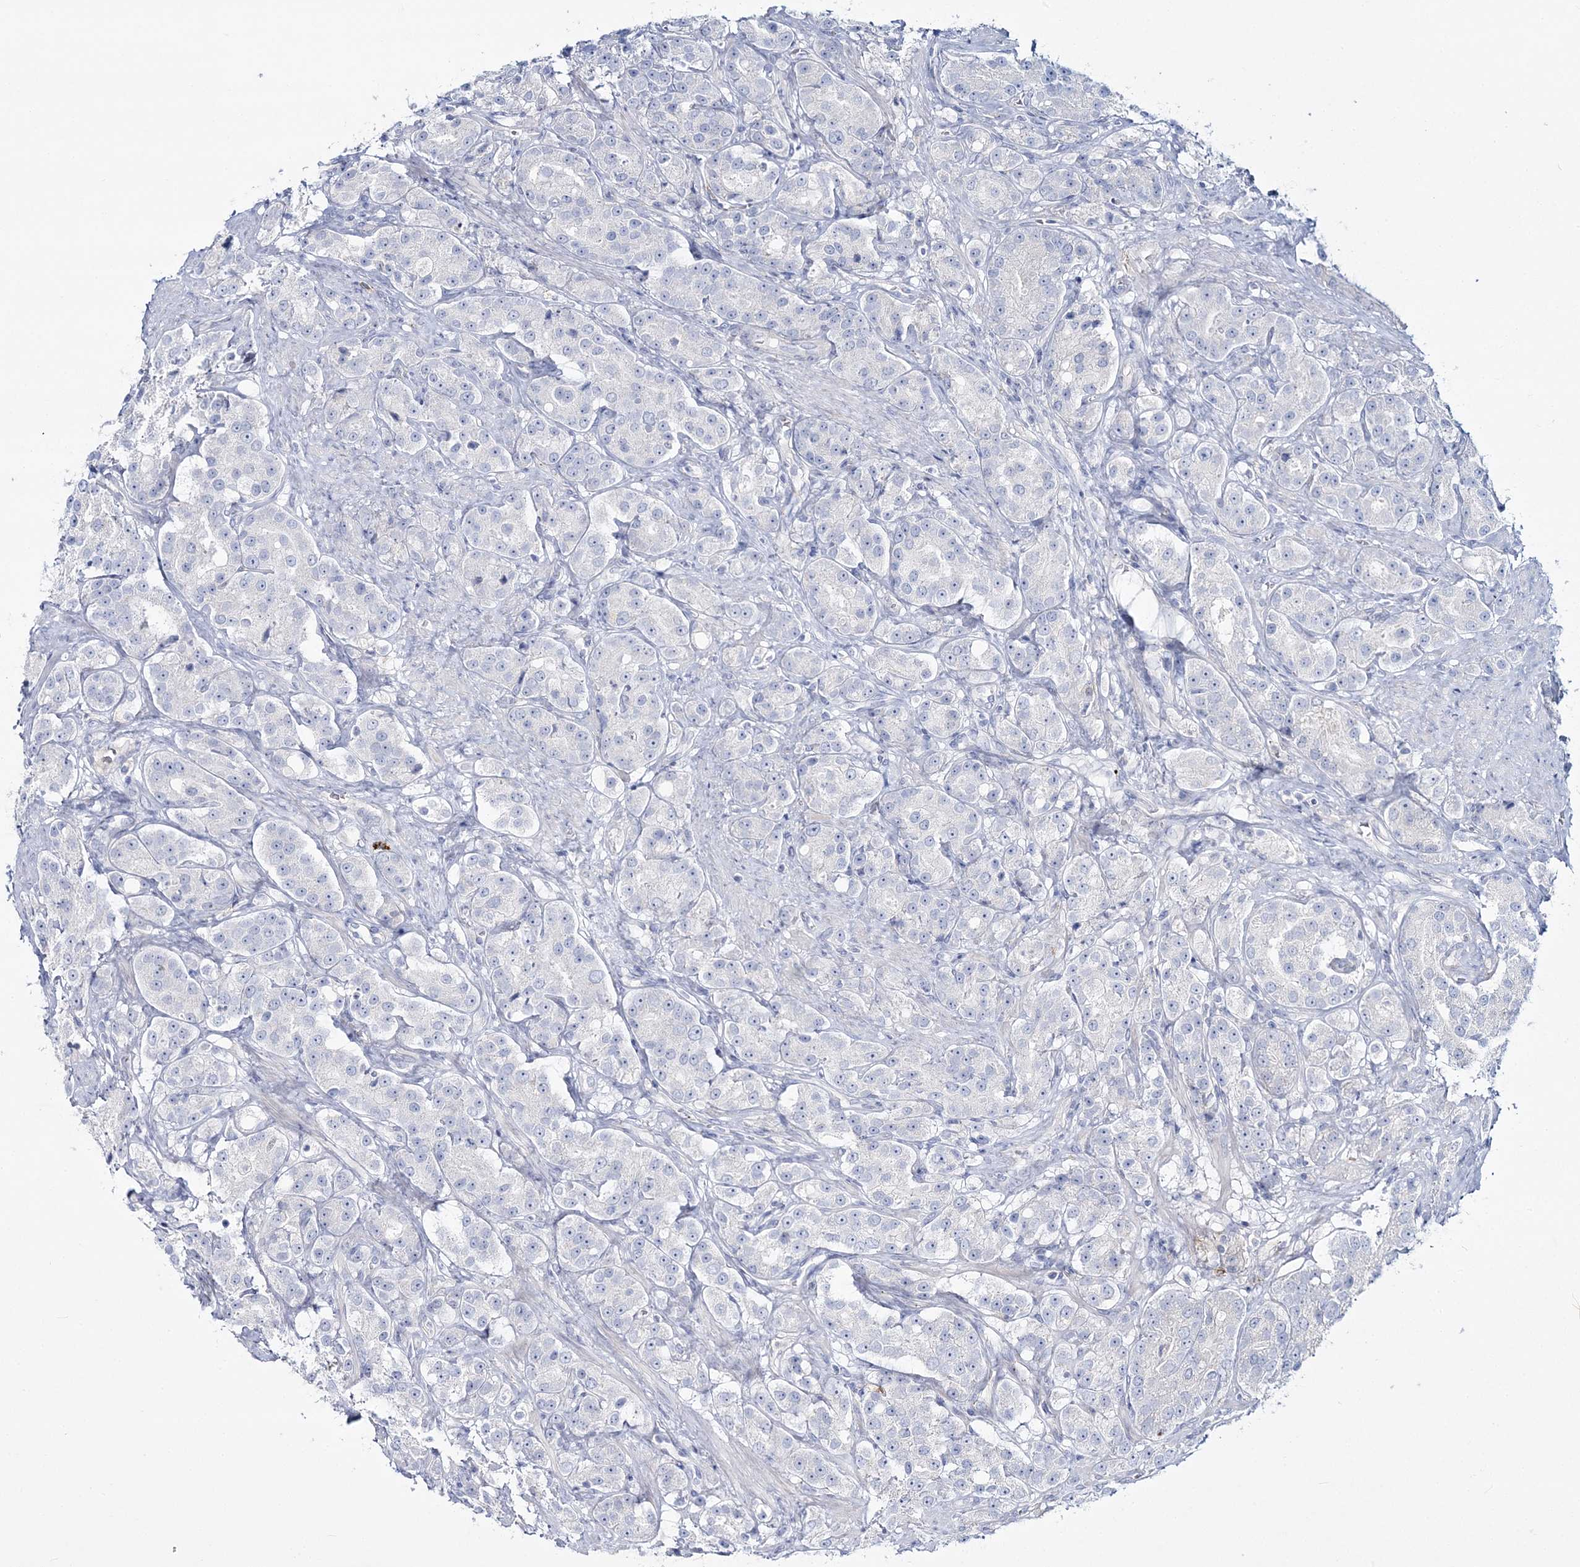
{"staining": {"intensity": "negative", "quantity": "none", "location": "none"}, "tissue": "prostate cancer", "cell_type": "Tumor cells", "image_type": "cancer", "snomed": [{"axis": "morphology", "description": "Adenocarcinoma, High grade"}, {"axis": "topography", "description": "Prostate"}], "caption": "This is an immunohistochemistry (IHC) photomicrograph of prostate cancer. There is no expression in tumor cells.", "gene": "WDSUB1", "patient": {"sex": "male", "age": 60}}